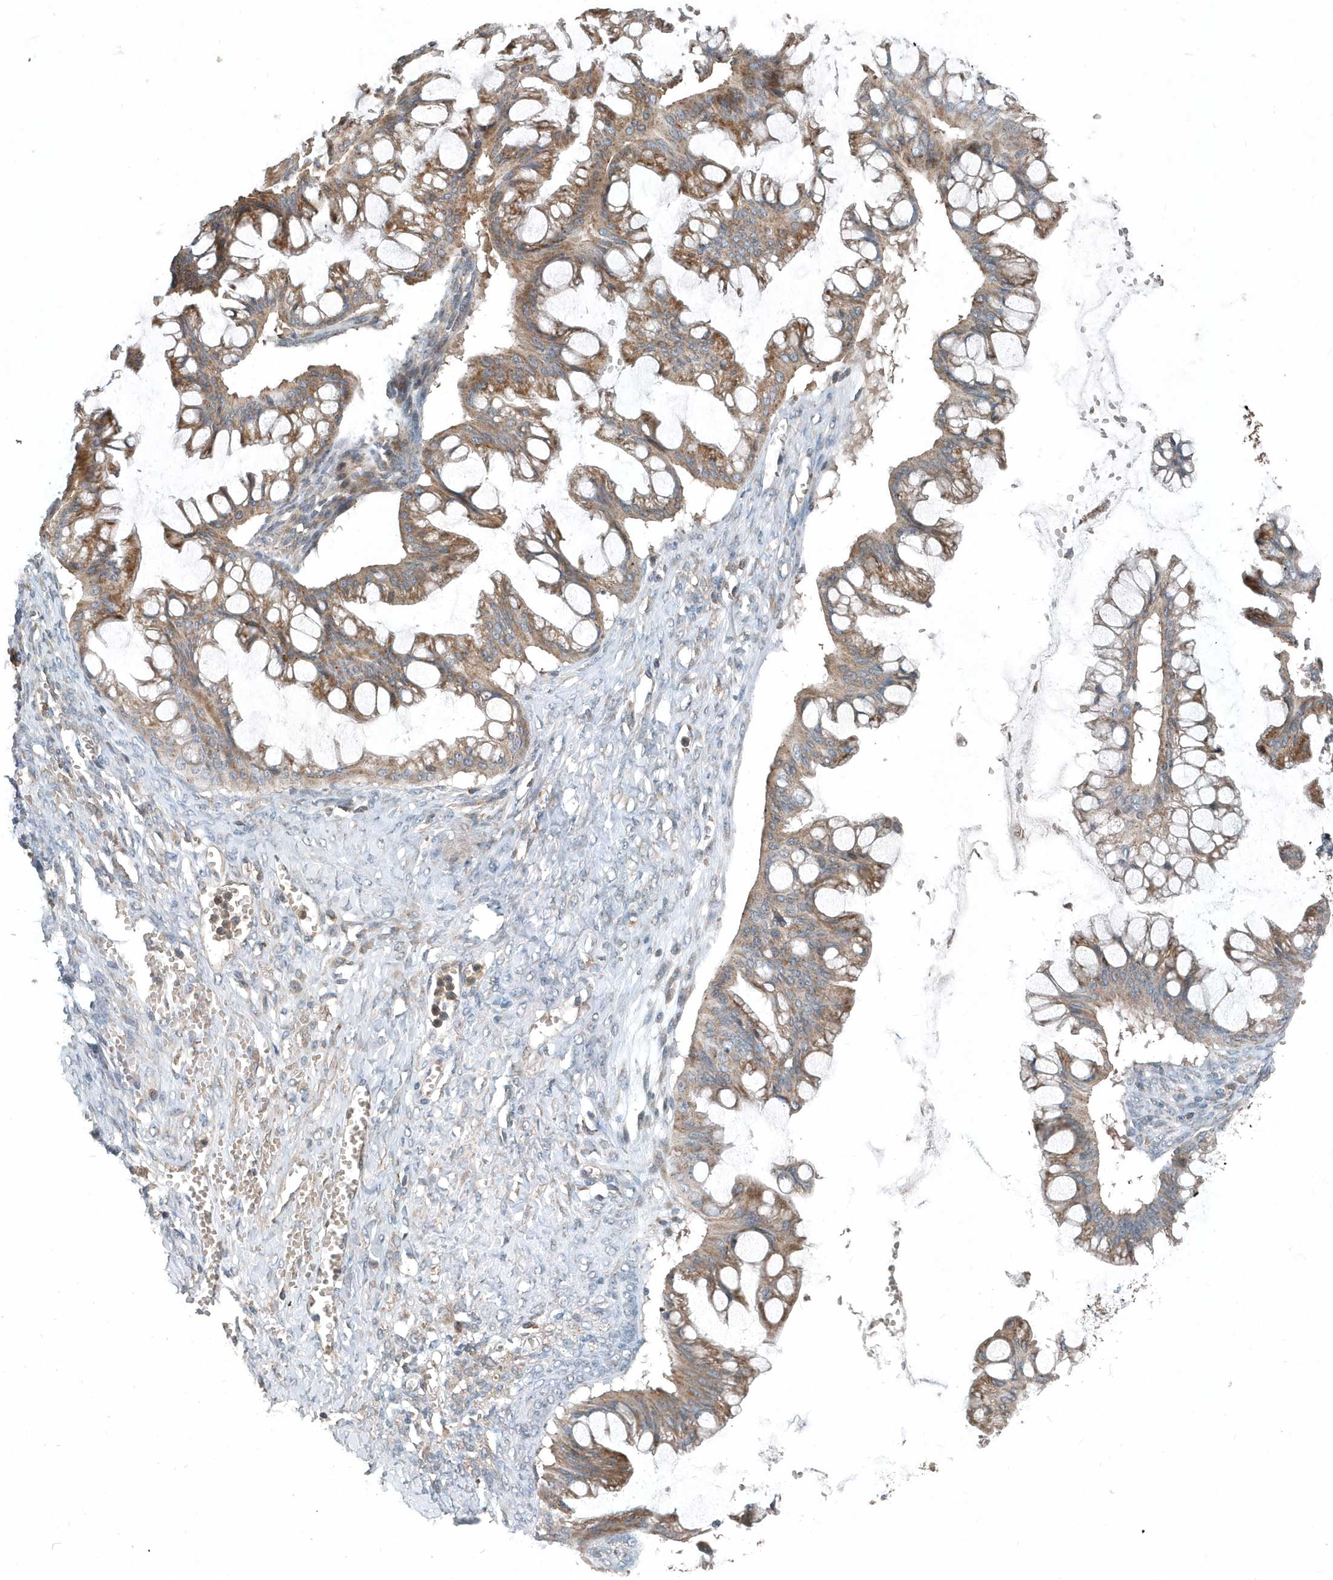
{"staining": {"intensity": "moderate", "quantity": ">75%", "location": "cytoplasmic/membranous"}, "tissue": "ovarian cancer", "cell_type": "Tumor cells", "image_type": "cancer", "snomed": [{"axis": "morphology", "description": "Cystadenocarcinoma, mucinous, NOS"}, {"axis": "topography", "description": "Ovary"}], "caption": "A medium amount of moderate cytoplasmic/membranous positivity is seen in approximately >75% of tumor cells in mucinous cystadenocarcinoma (ovarian) tissue.", "gene": "SCFD2", "patient": {"sex": "female", "age": 73}}